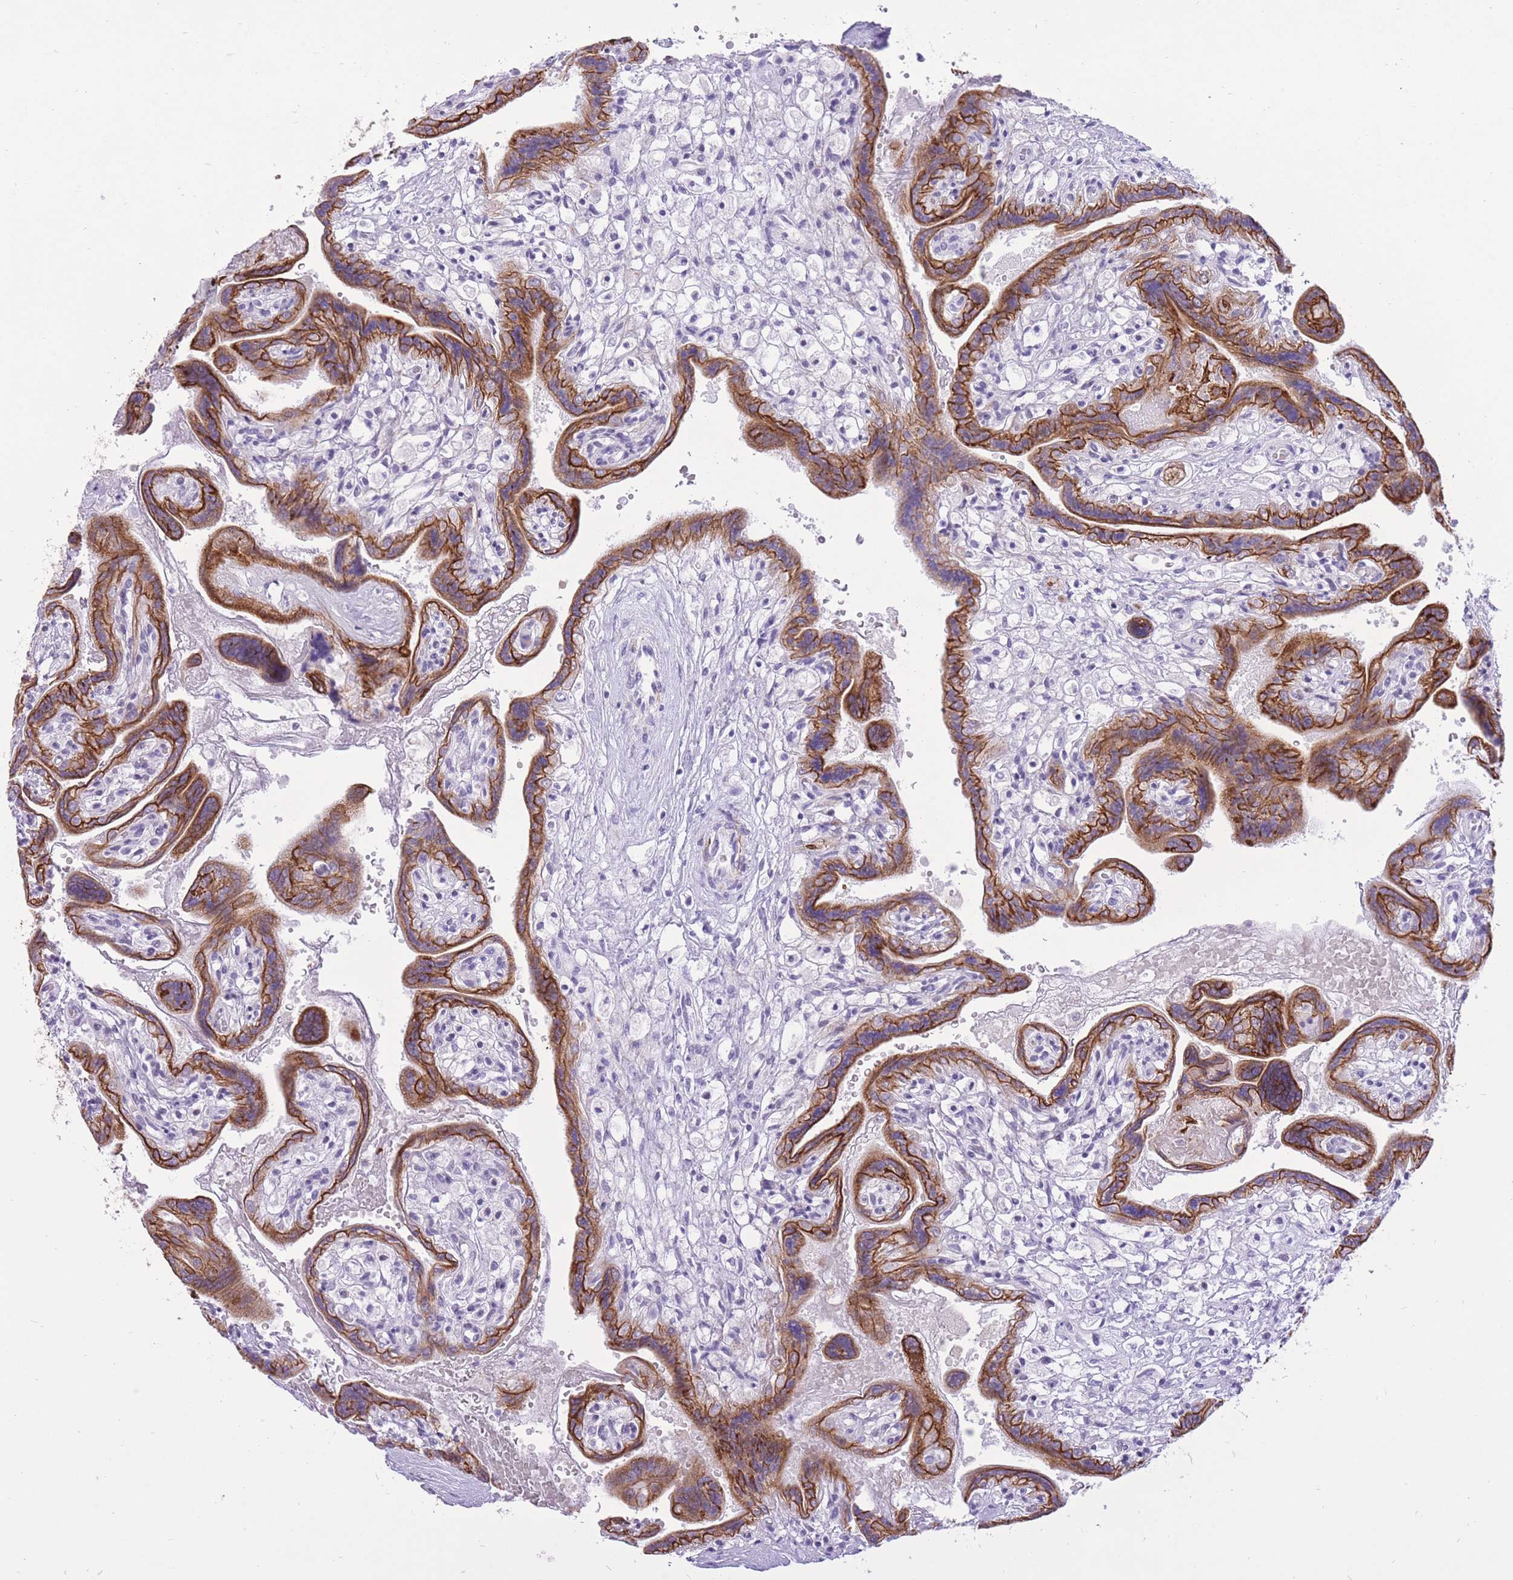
{"staining": {"intensity": "strong", "quantity": ">75%", "location": "cytoplasmic/membranous"}, "tissue": "placenta", "cell_type": "Decidual cells", "image_type": "normal", "snomed": [{"axis": "morphology", "description": "Normal tissue, NOS"}, {"axis": "topography", "description": "Placenta"}], "caption": "Strong cytoplasmic/membranous positivity is appreciated in about >75% of decidual cells in unremarkable placenta. The protein of interest is stained brown, and the nuclei are stained in blue (DAB IHC with brightfield microscopy, high magnification).", "gene": "MEIS3", "patient": {"sex": "female", "age": 37}}